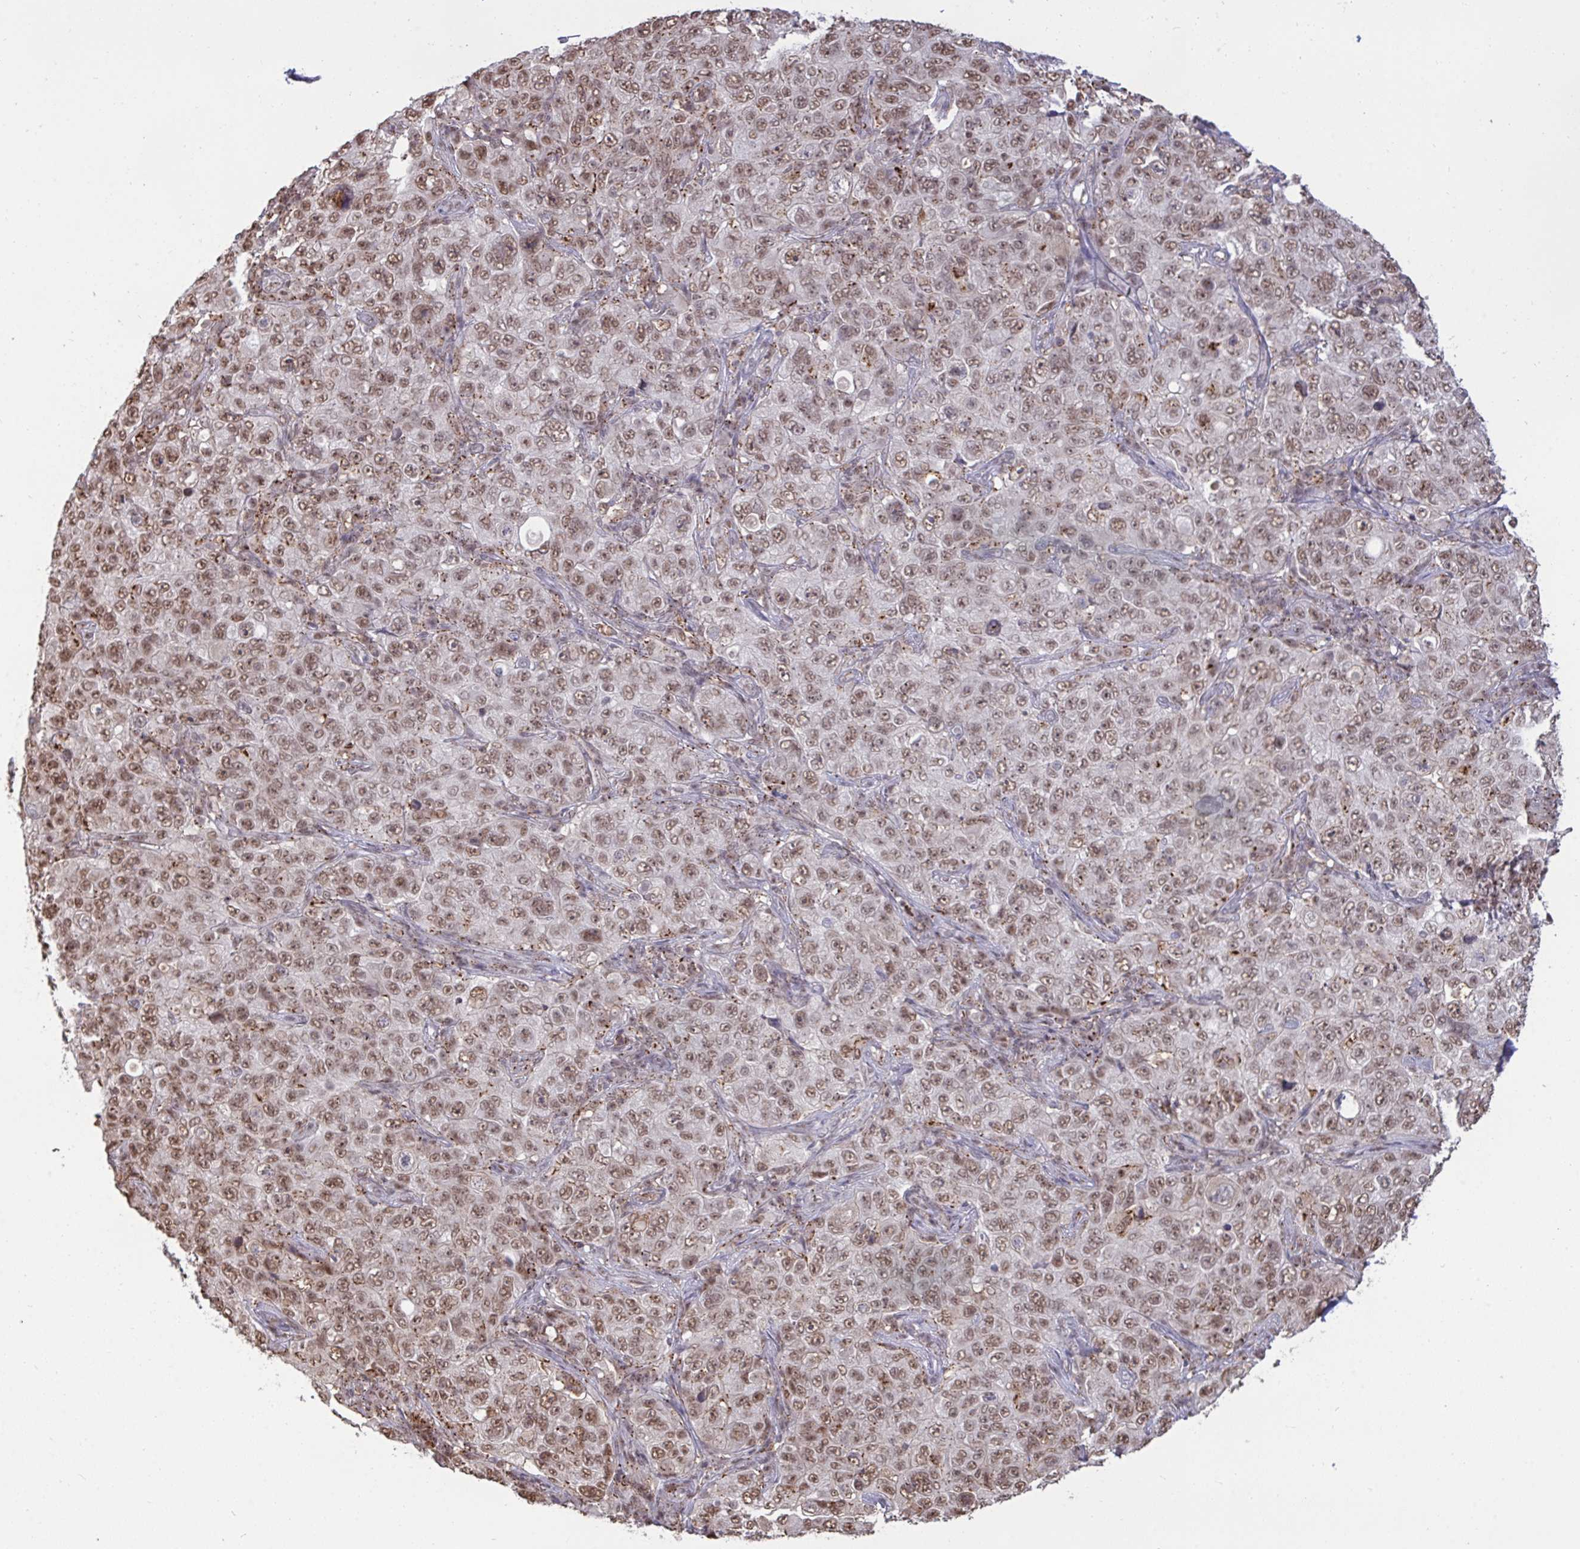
{"staining": {"intensity": "moderate", "quantity": ">75%", "location": "nuclear"}, "tissue": "pancreatic cancer", "cell_type": "Tumor cells", "image_type": "cancer", "snomed": [{"axis": "morphology", "description": "Adenocarcinoma, NOS"}, {"axis": "topography", "description": "Pancreas"}], "caption": "Human pancreatic adenocarcinoma stained for a protein (brown) reveals moderate nuclear positive expression in approximately >75% of tumor cells.", "gene": "PUF60", "patient": {"sex": "male", "age": 68}}